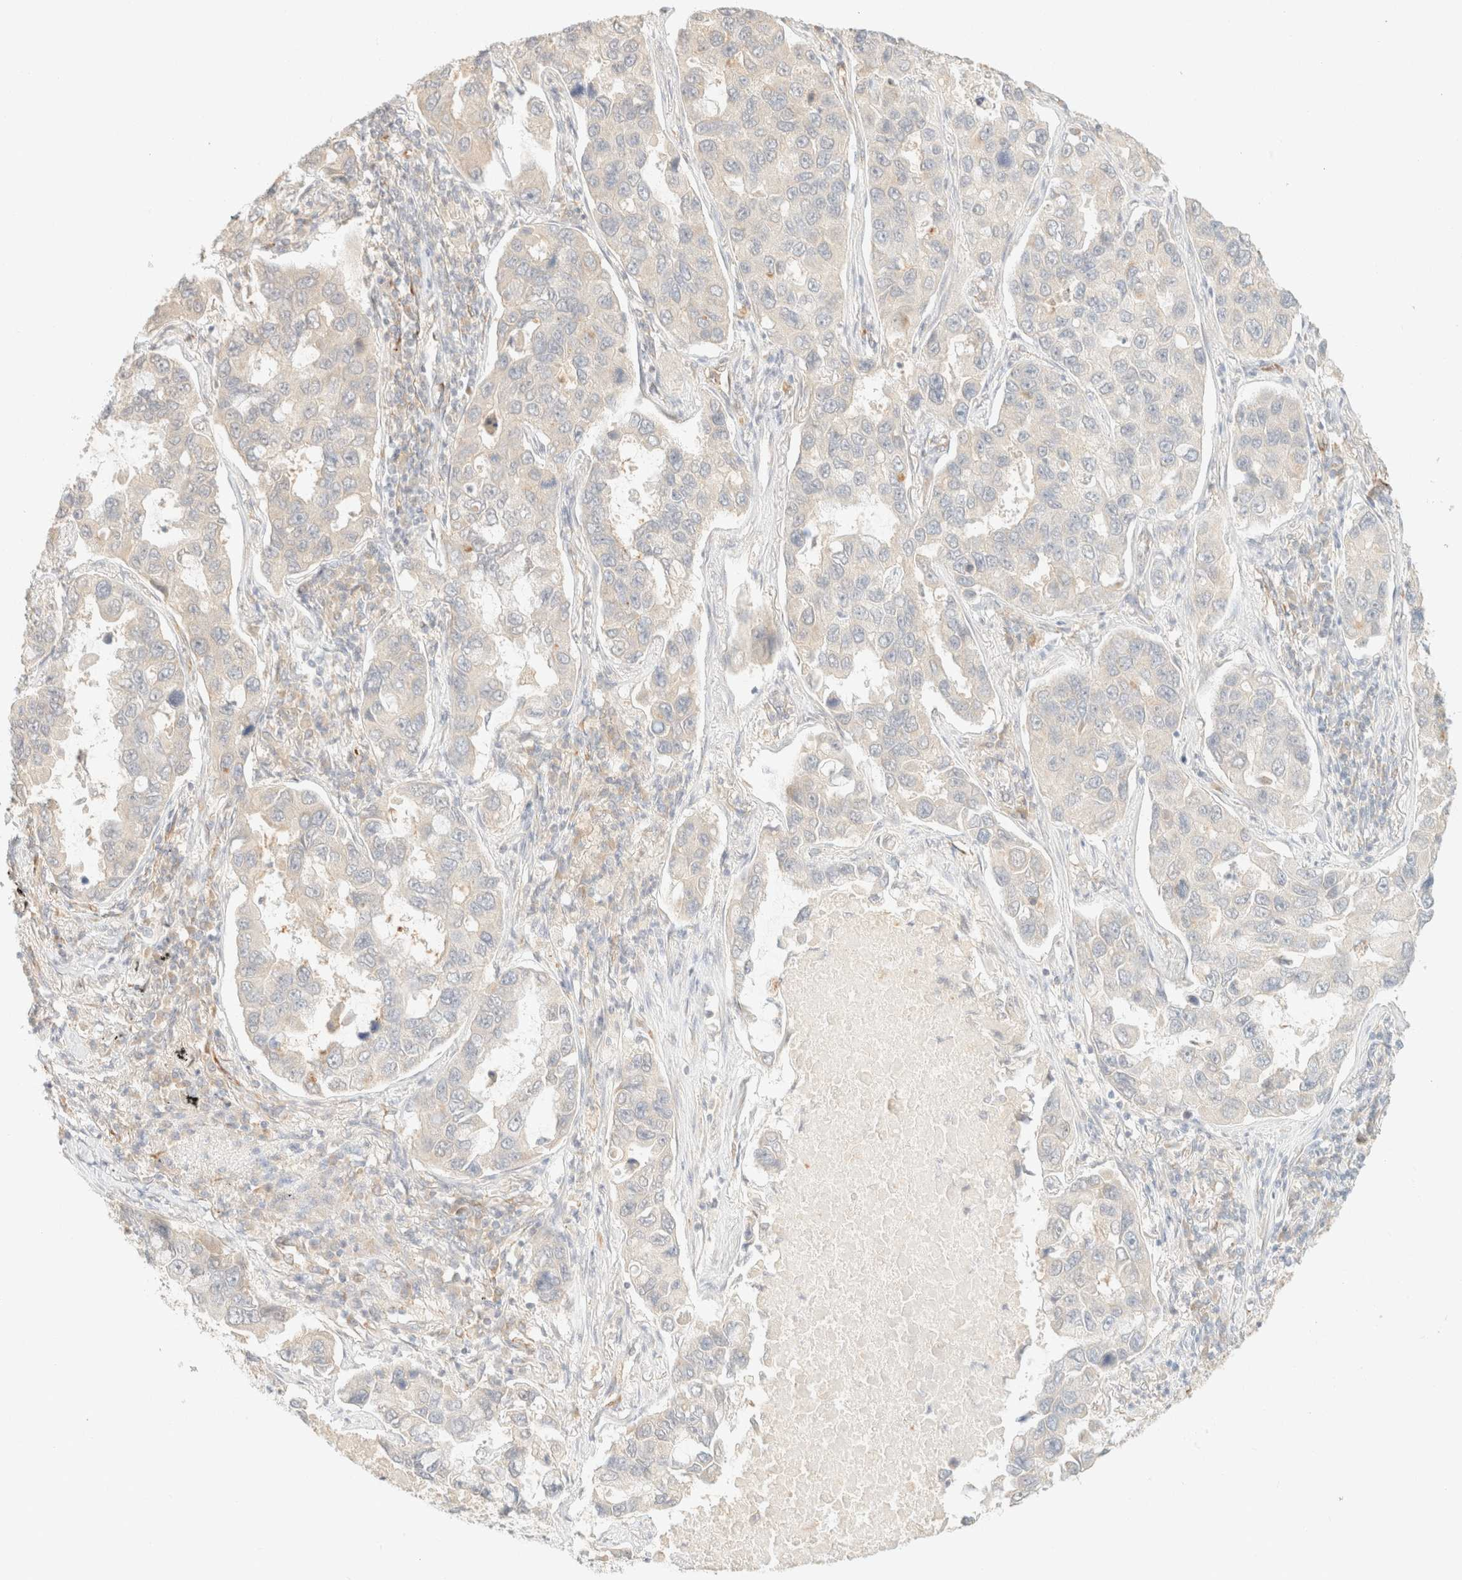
{"staining": {"intensity": "negative", "quantity": "none", "location": "none"}, "tissue": "lung cancer", "cell_type": "Tumor cells", "image_type": "cancer", "snomed": [{"axis": "morphology", "description": "Adenocarcinoma, NOS"}, {"axis": "topography", "description": "Lung"}], "caption": "Lung cancer was stained to show a protein in brown. There is no significant positivity in tumor cells.", "gene": "SPARCL1", "patient": {"sex": "male", "age": 64}}